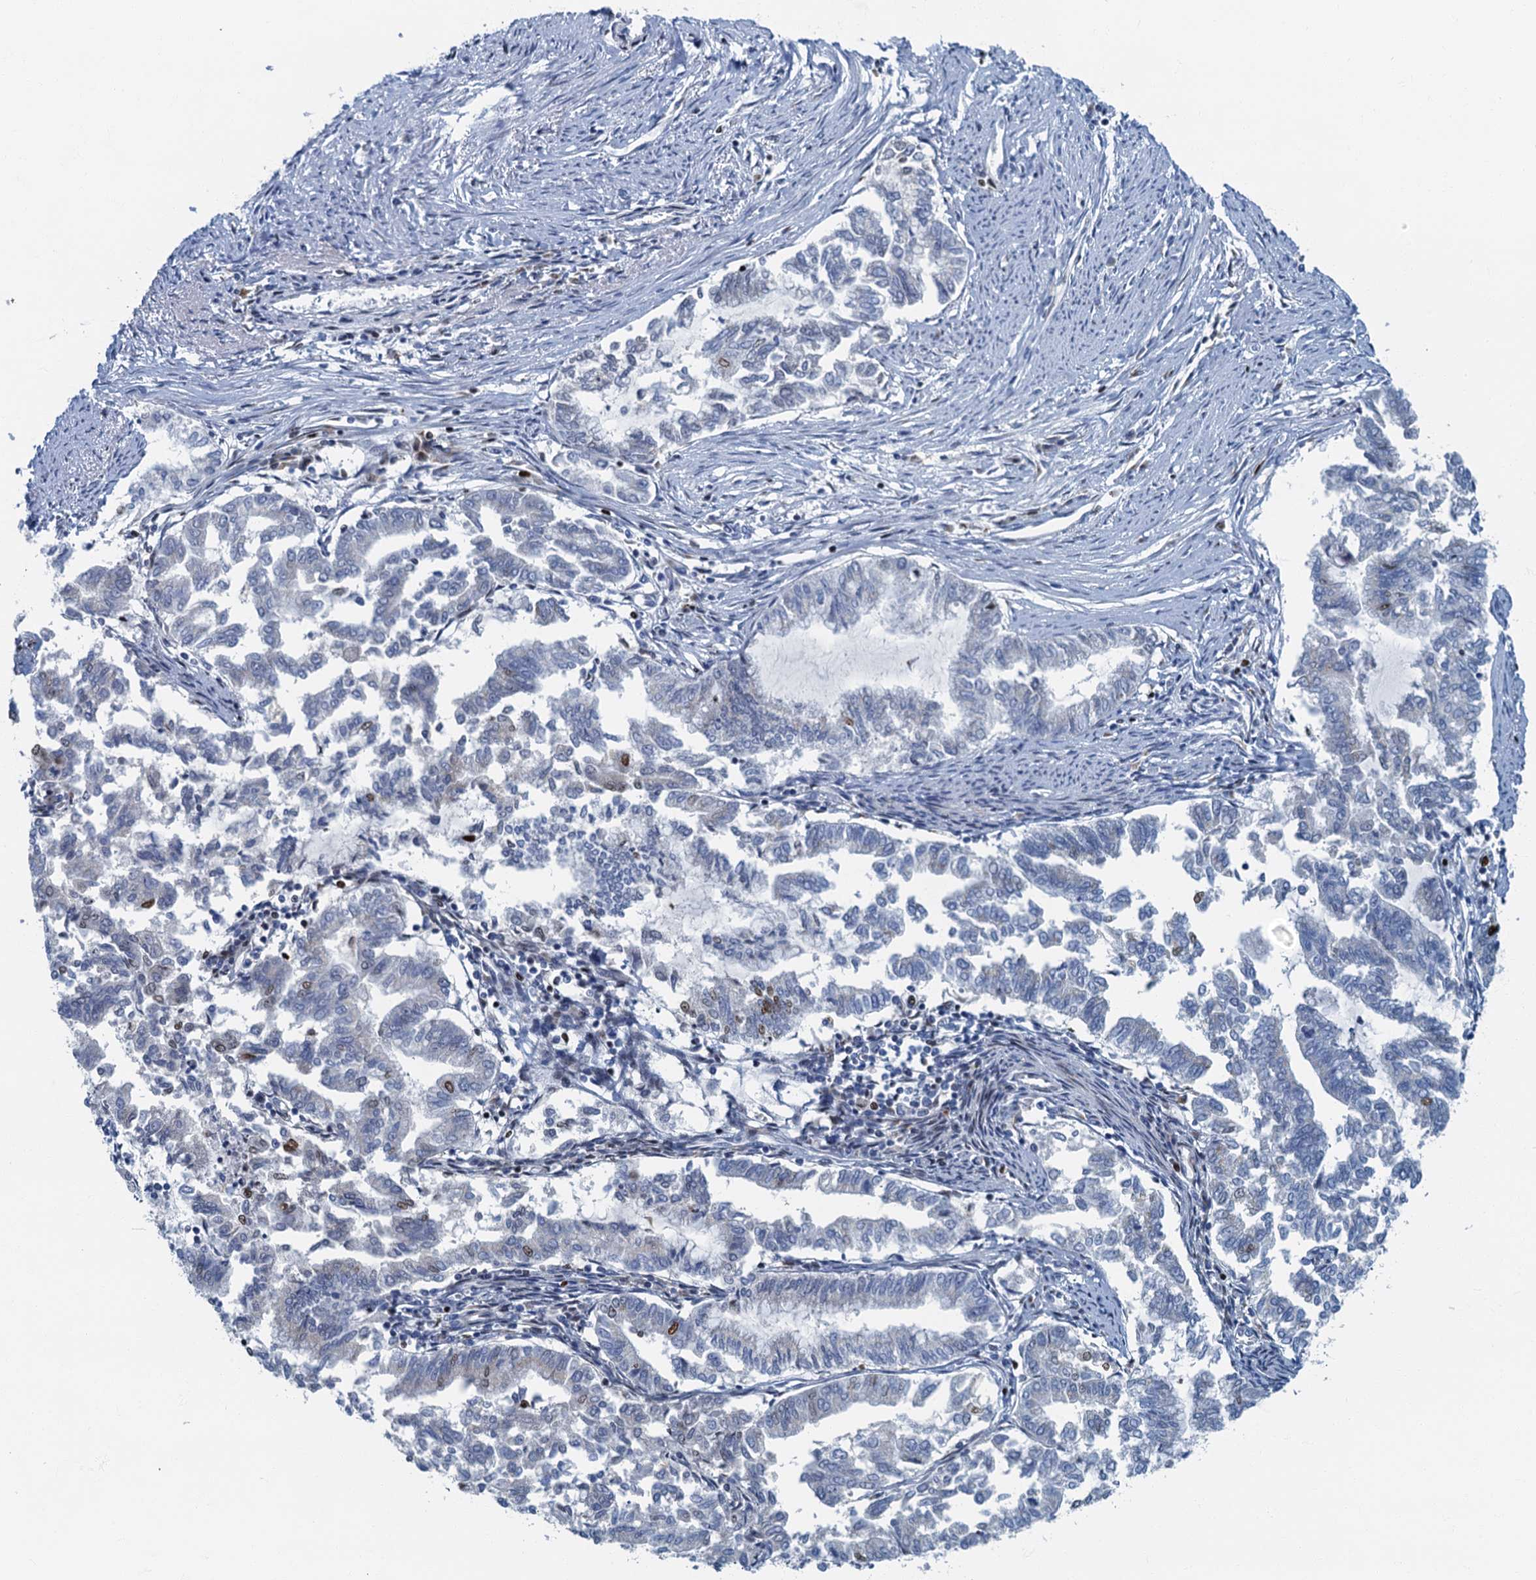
{"staining": {"intensity": "negative", "quantity": "none", "location": "none"}, "tissue": "endometrial cancer", "cell_type": "Tumor cells", "image_type": "cancer", "snomed": [{"axis": "morphology", "description": "Adenocarcinoma, NOS"}, {"axis": "topography", "description": "Endometrium"}], "caption": "High power microscopy micrograph of an immunohistochemistry (IHC) image of endometrial adenocarcinoma, revealing no significant expression in tumor cells.", "gene": "LYPD3", "patient": {"sex": "female", "age": 79}}